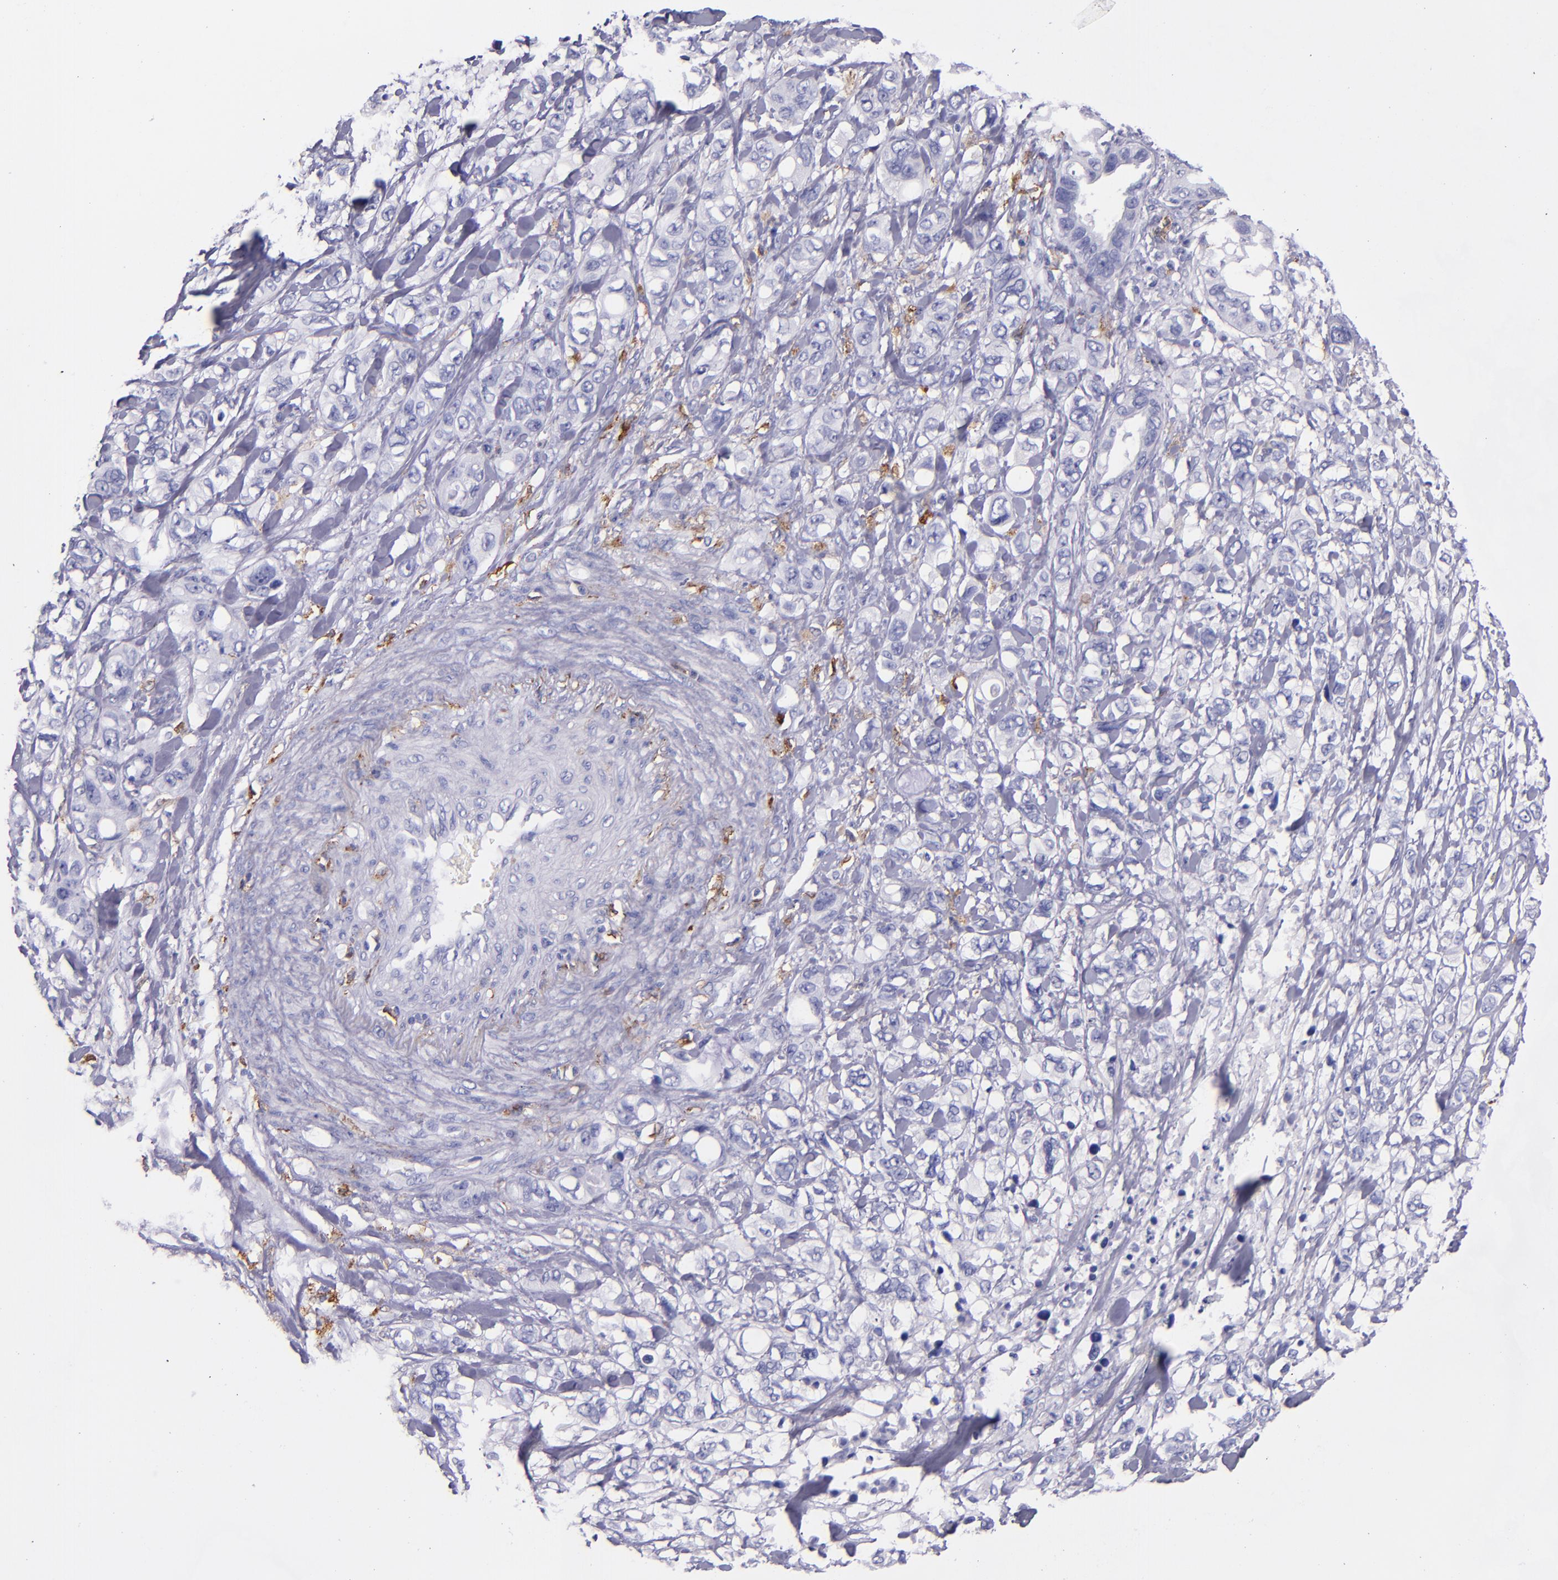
{"staining": {"intensity": "negative", "quantity": "none", "location": "none"}, "tissue": "stomach cancer", "cell_type": "Tumor cells", "image_type": "cancer", "snomed": [{"axis": "morphology", "description": "Adenocarcinoma, NOS"}, {"axis": "topography", "description": "Stomach, upper"}], "caption": "Micrograph shows no significant protein positivity in tumor cells of stomach cancer.", "gene": "CD163", "patient": {"sex": "male", "age": 47}}